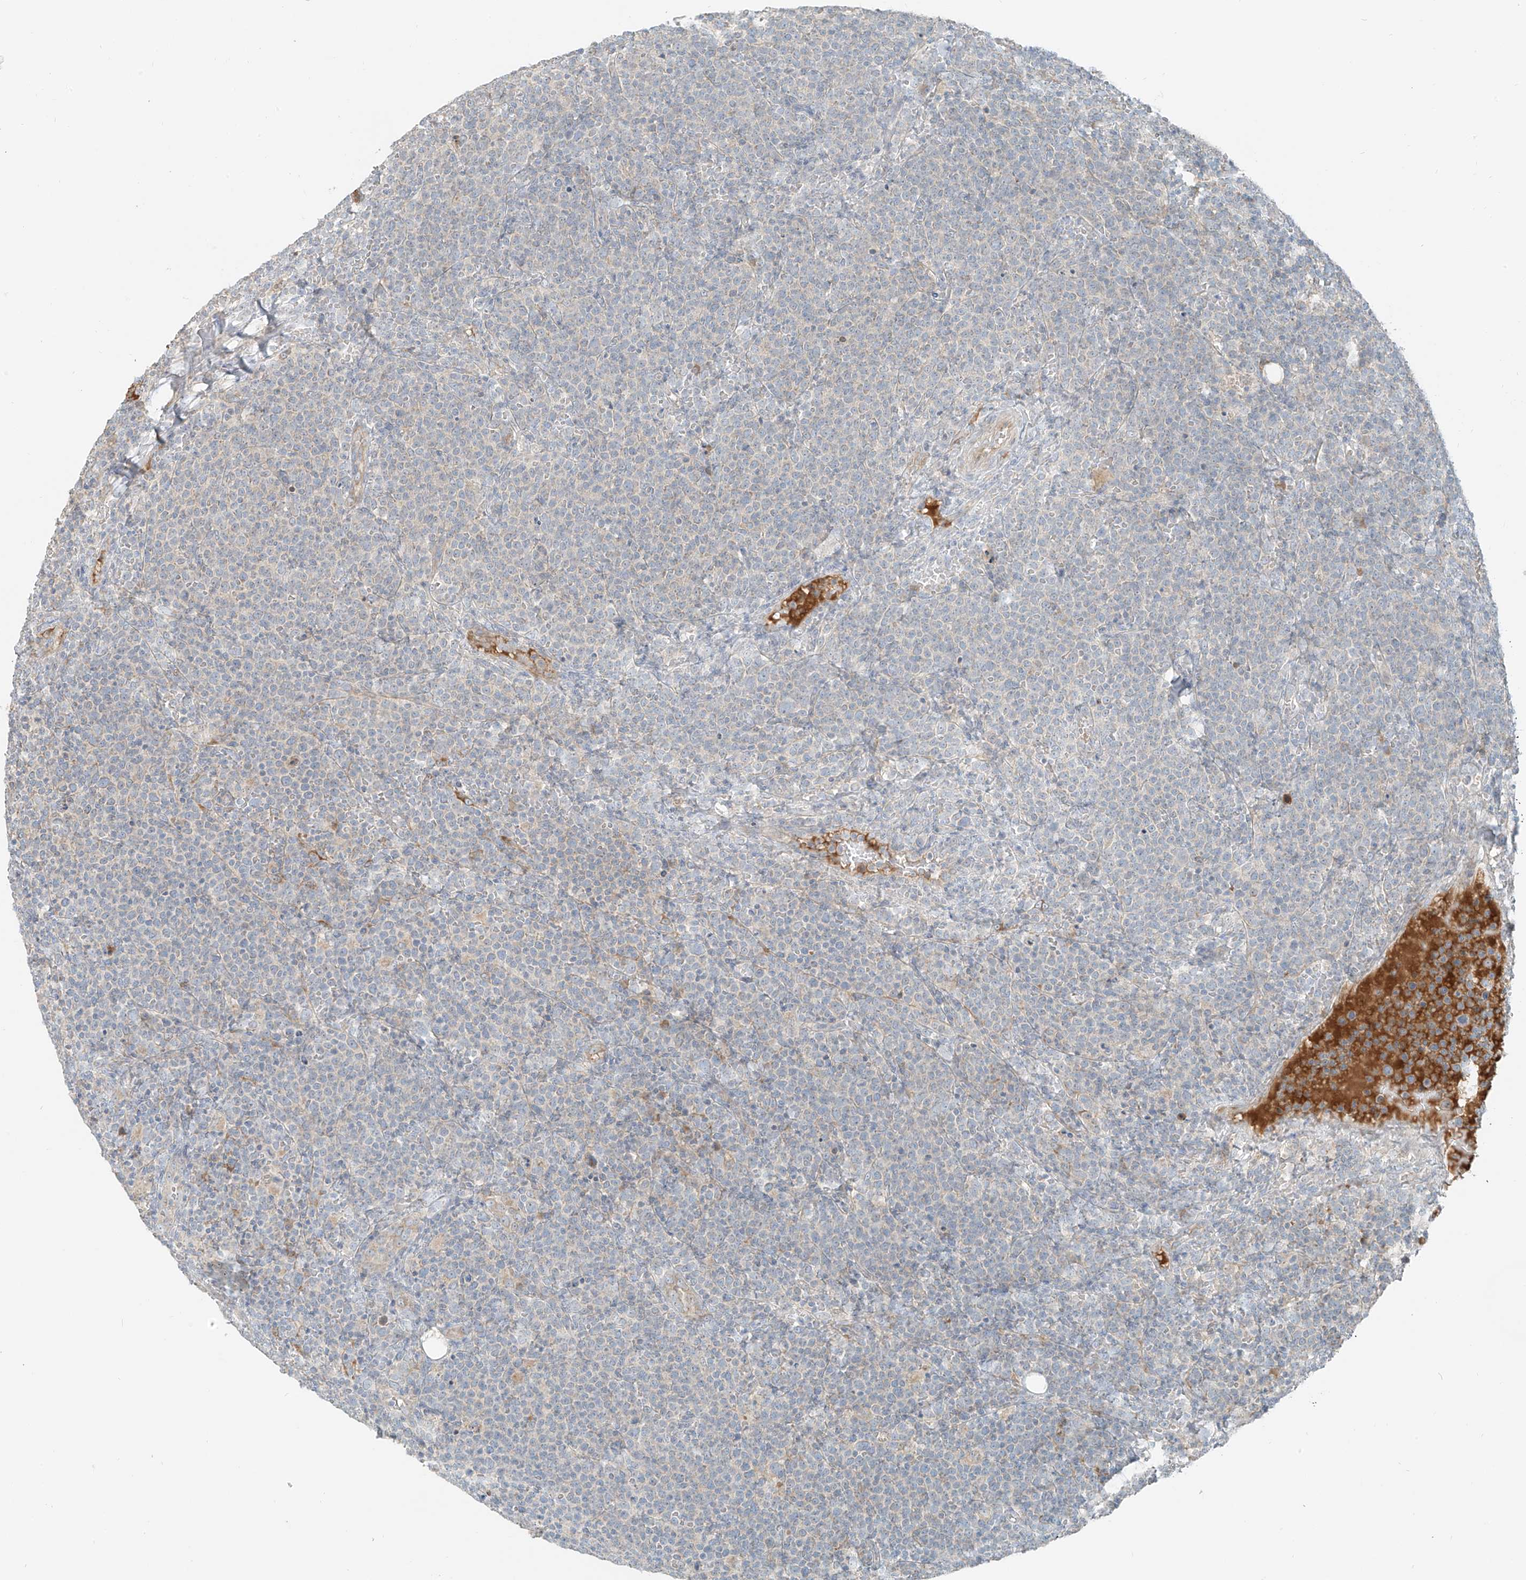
{"staining": {"intensity": "negative", "quantity": "none", "location": "none"}, "tissue": "lymphoma", "cell_type": "Tumor cells", "image_type": "cancer", "snomed": [{"axis": "morphology", "description": "Malignant lymphoma, non-Hodgkin's type, High grade"}, {"axis": "topography", "description": "Lymph node"}], "caption": "An immunohistochemistry photomicrograph of lymphoma is shown. There is no staining in tumor cells of lymphoma. The staining is performed using DAB brown chromogen with nuclei counter-stained in using hematoxylin.", "gene": "FSTL1", "patient": {"sex": "male", "age": 61}}